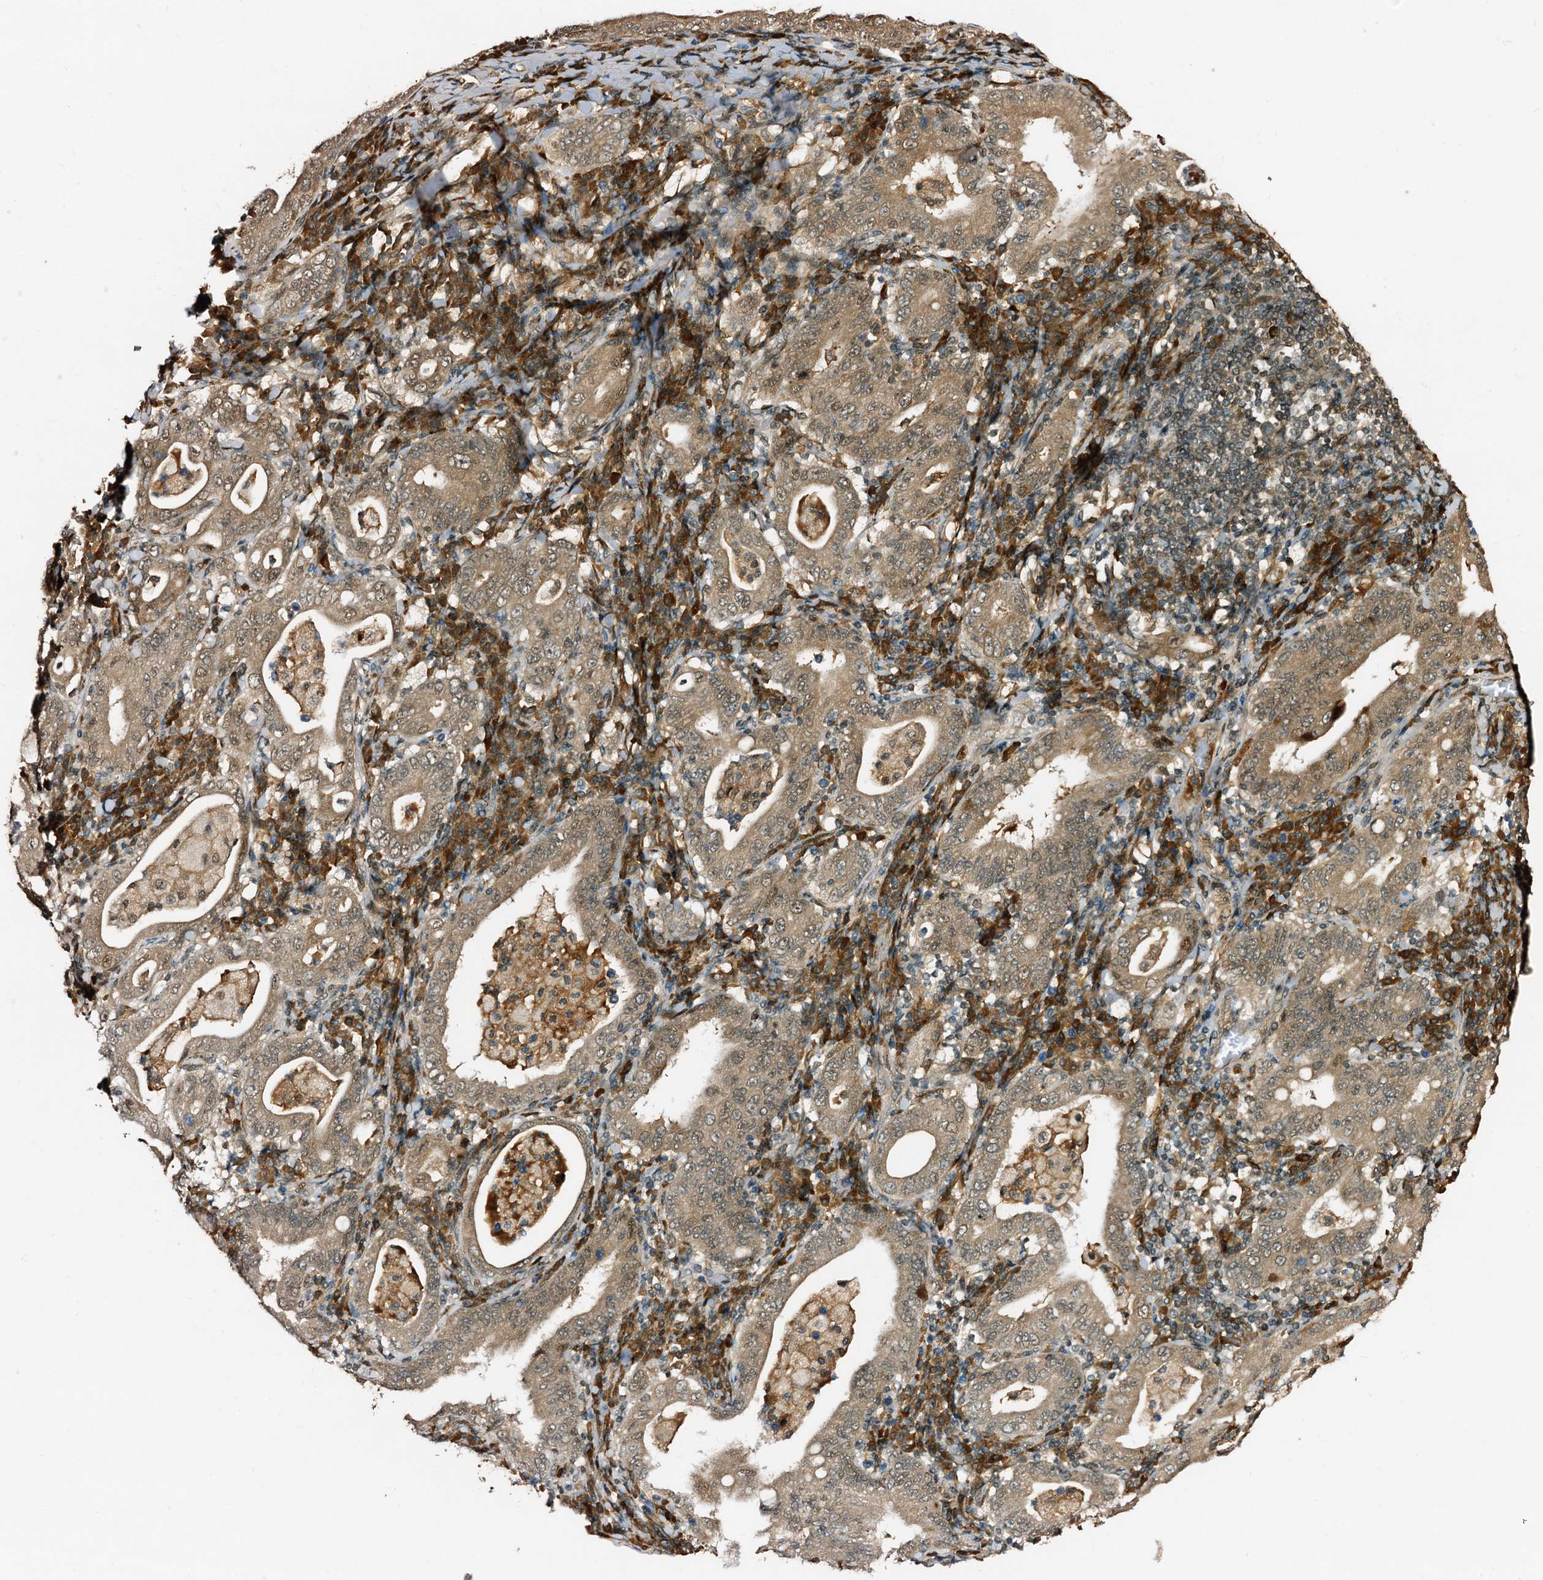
{"staining": {"intensity": "moderate", "quantity": ">75%", "location": "cytoplasmic/membranous,nuclear"}, "tissue": "stomach cancer", "cell_type": "Tumor cells", "image_type": "cancer", "snomed": [{"axis": "morphology", "description": "Normal tissue, NOS"}, {"axis": "morphology", "description": "Adenocarcinoma, NOS"}, {"axis": "topography", "description": "Esophagus"}, {"axis": "topography", "description": "Stomach, upper"}, {"axis": "topography", "description": "Peripheral nerve tissue"}], "caption": "Human adenocarcinoma (stomach) stained for a protein (brown) reveals moderate cytoplasmic/membranous and nuclear positive staining in approximately >75% of tumor cells.", "gene": "TRAPPC4", "patient": {"sex": "male", "age": 62}}